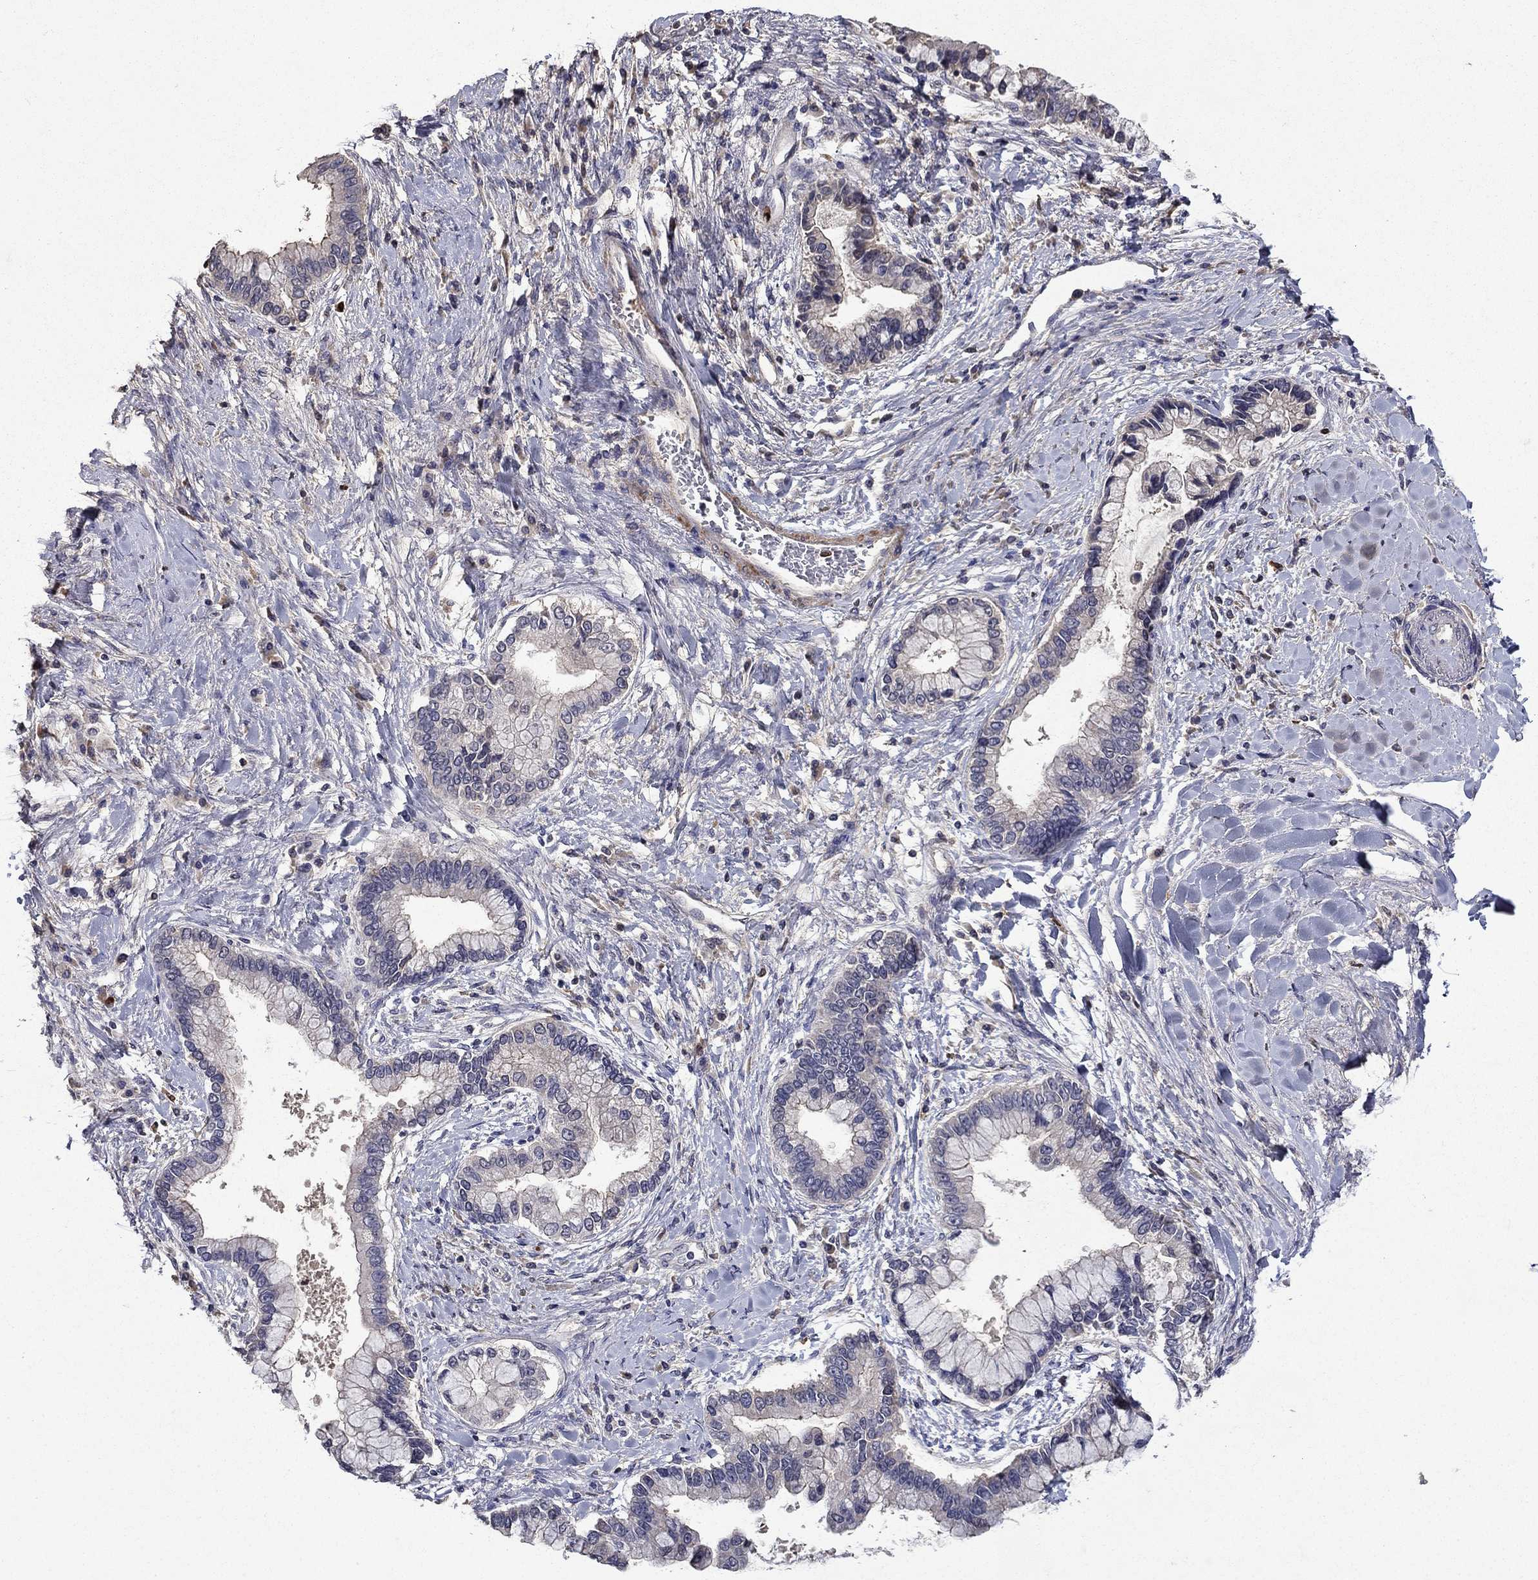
{"staining": {"intensity": "negative", "quantity": "none", "location": "none"}, "tissue": "liver cancer", "cell_type": "Tumor cells", "image_type": "cancer", "snomed": [{"axis": "morphology", "description": "Cholangiocarcinoma"}, {"axis": "topography", "description": "Liver"}], "caption": "Tumor cells are negative for protein expression in human liver cholangiocarcinoma. (DAB (3,3'-diaminobenzidine) IHC visualized using brightfield microscopy, high magnification).", "gene": "SATB1", "patient": {"sex": "male", "age": 50}}